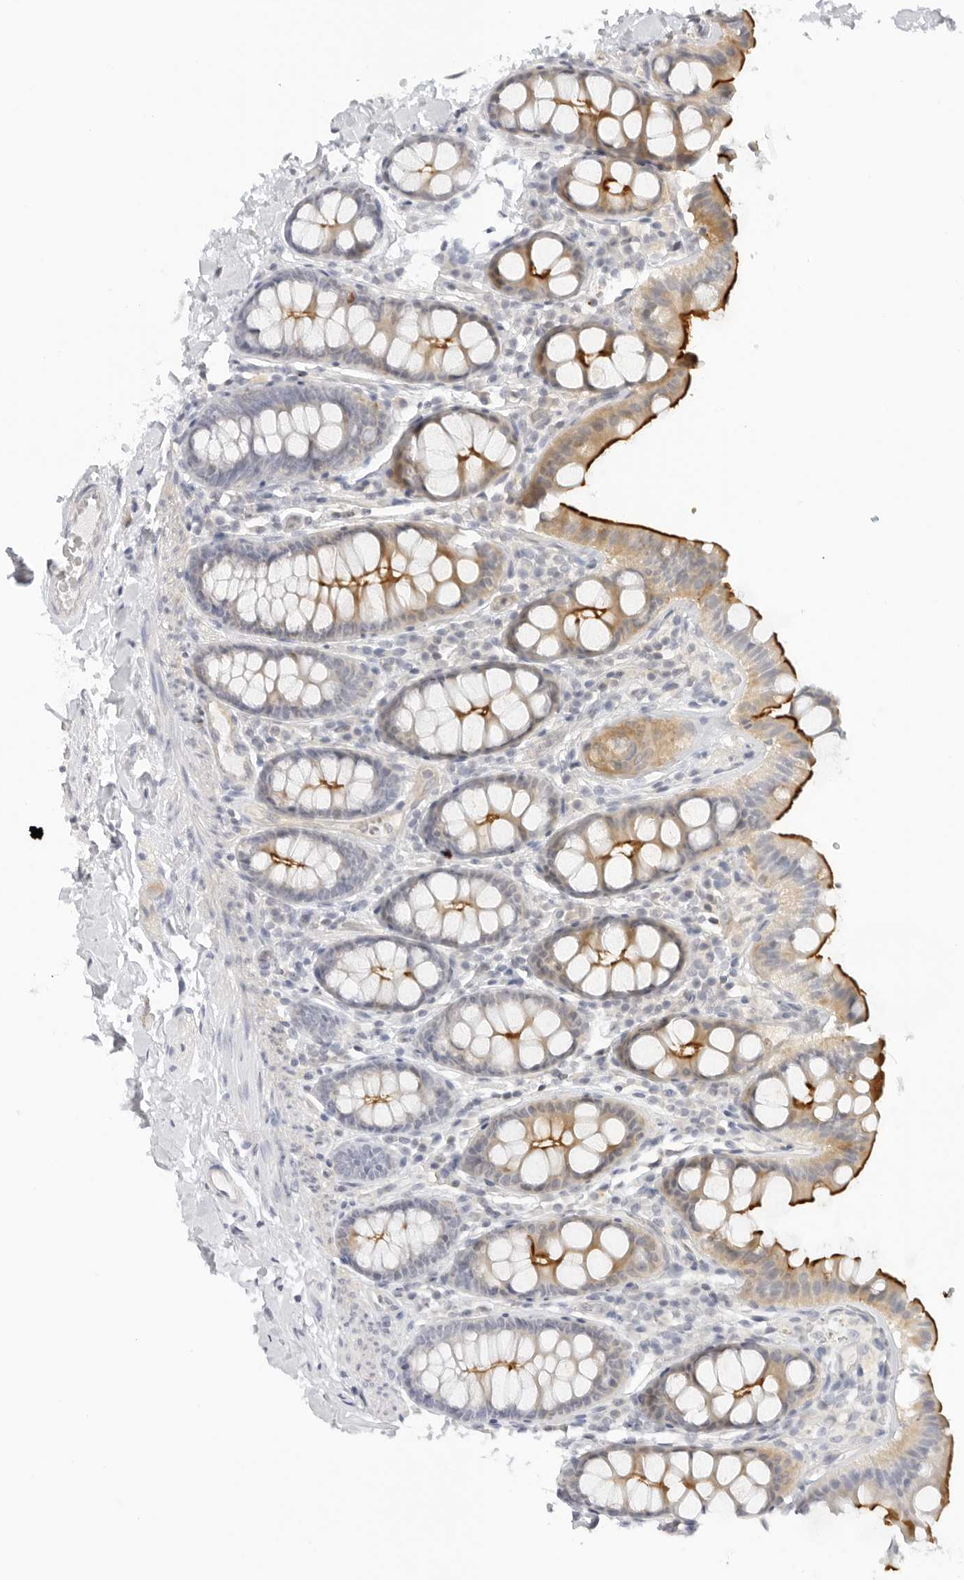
{"staining": {"intensity": "weak", "quantity": "25%-75%", "location": "cytoplasmic/membranous"}, "tissue": "colon", "cell_type": "Endothelial cells", "image_type": "normal", "snomed": [{"axis": "morphology", "description": "Normal tissue, NOS"}, {"axis": "topography", "description": "Colon"}, {"axis": "topography", "description": "Peripheral nerve tissue"}], "caption": "Protein staining displays weak cytoplasmic/membranous positivity in approximately 25%-75% of endothelial cells in normal colon.", "gene": "OSCP1", "patient": {"sex": "female", "age": 61}}